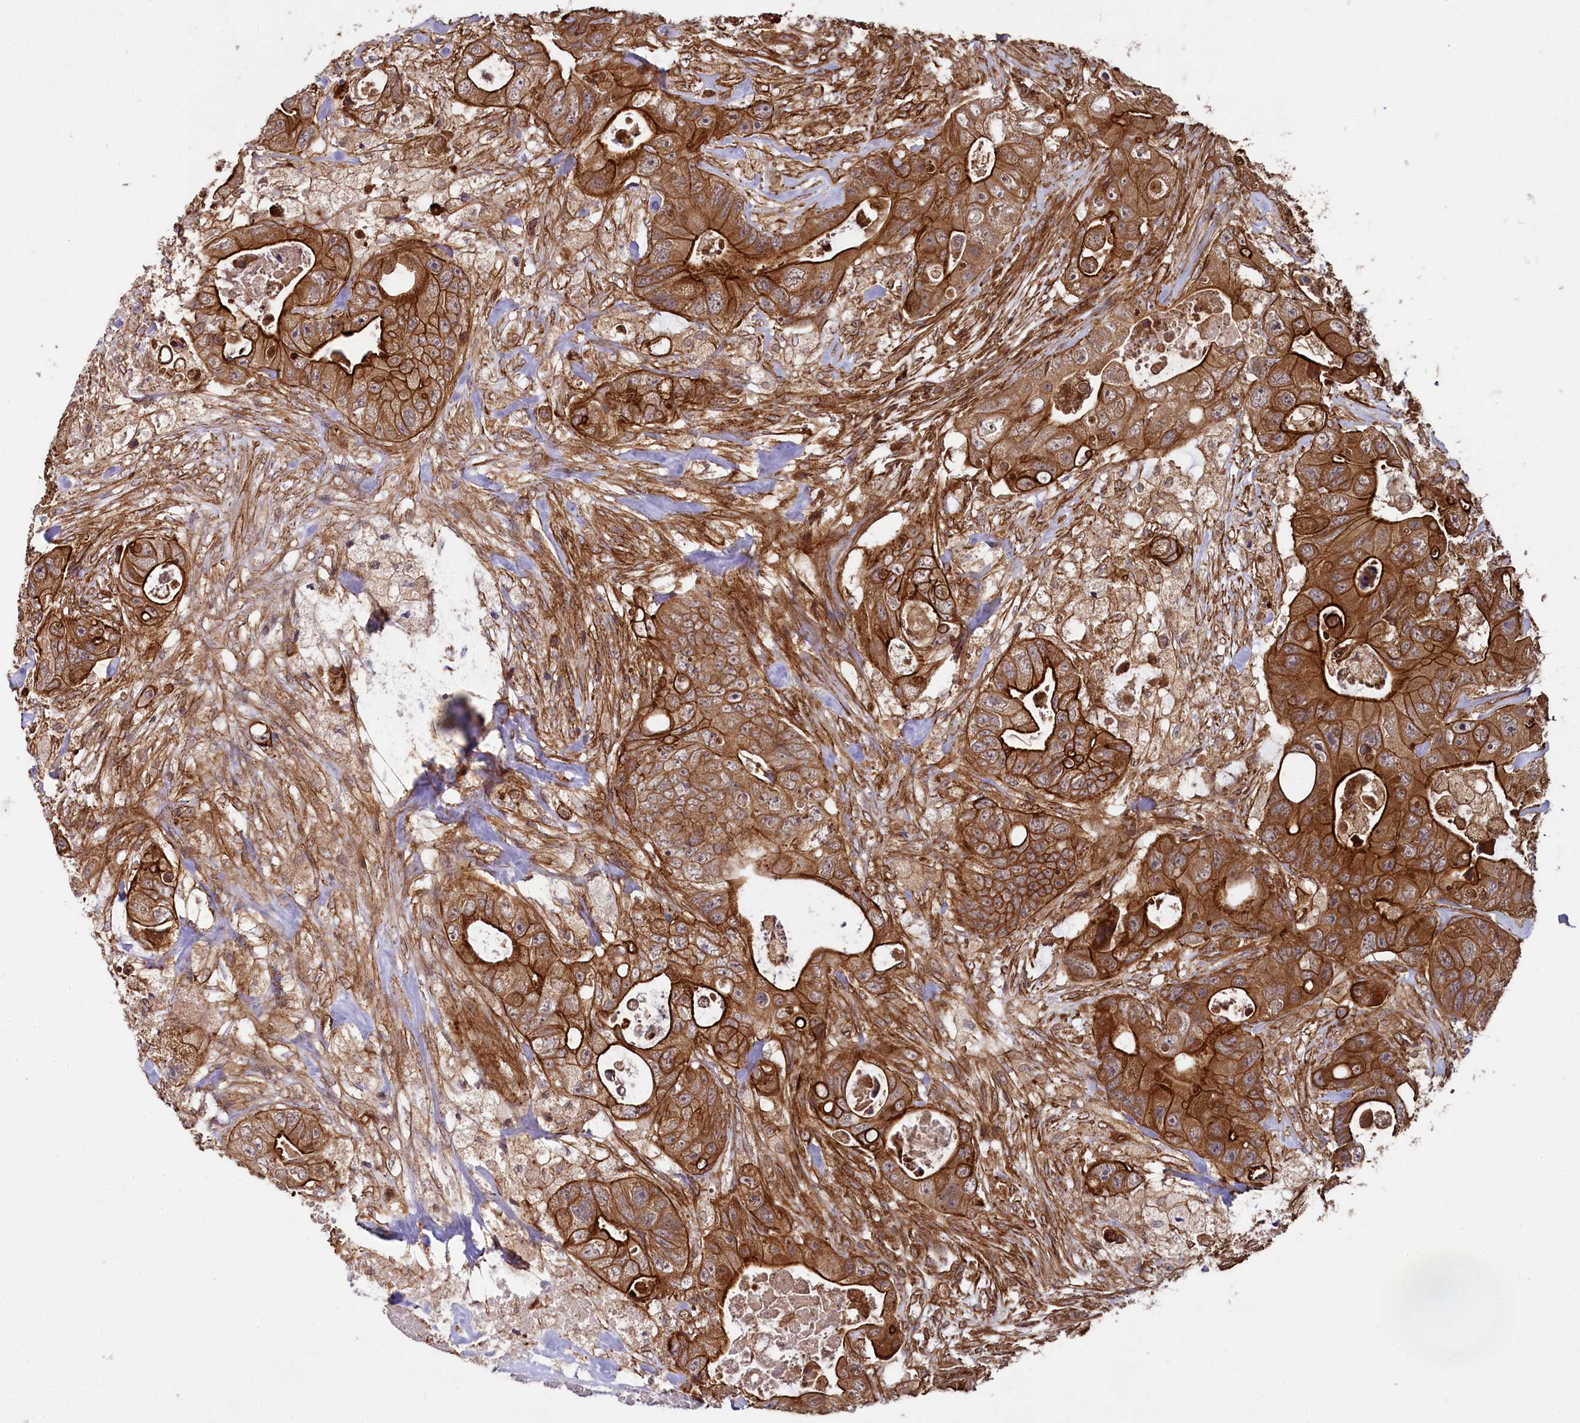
{"staining": {"intensity": "strong", "quantity": ">75%", "location": "cytoplasmic/membranous"}, "tissue": "colorectal cancer", "cell_type": "Tumor cells", "image_type": "cancer", "snomed": [{"axis": "morphology", "description": "Adenocarcinoma, NOS"}, {"axis": "topography", "description": "Colon"}], "caption": "Protein staining exhibits strong cytoplasmic/membranous expression in about >75% of tumor cells in colorectal cancer (adenocarcinoma).", "gene": "SVIP", "patient": {"sex": "female", "age": 46}}